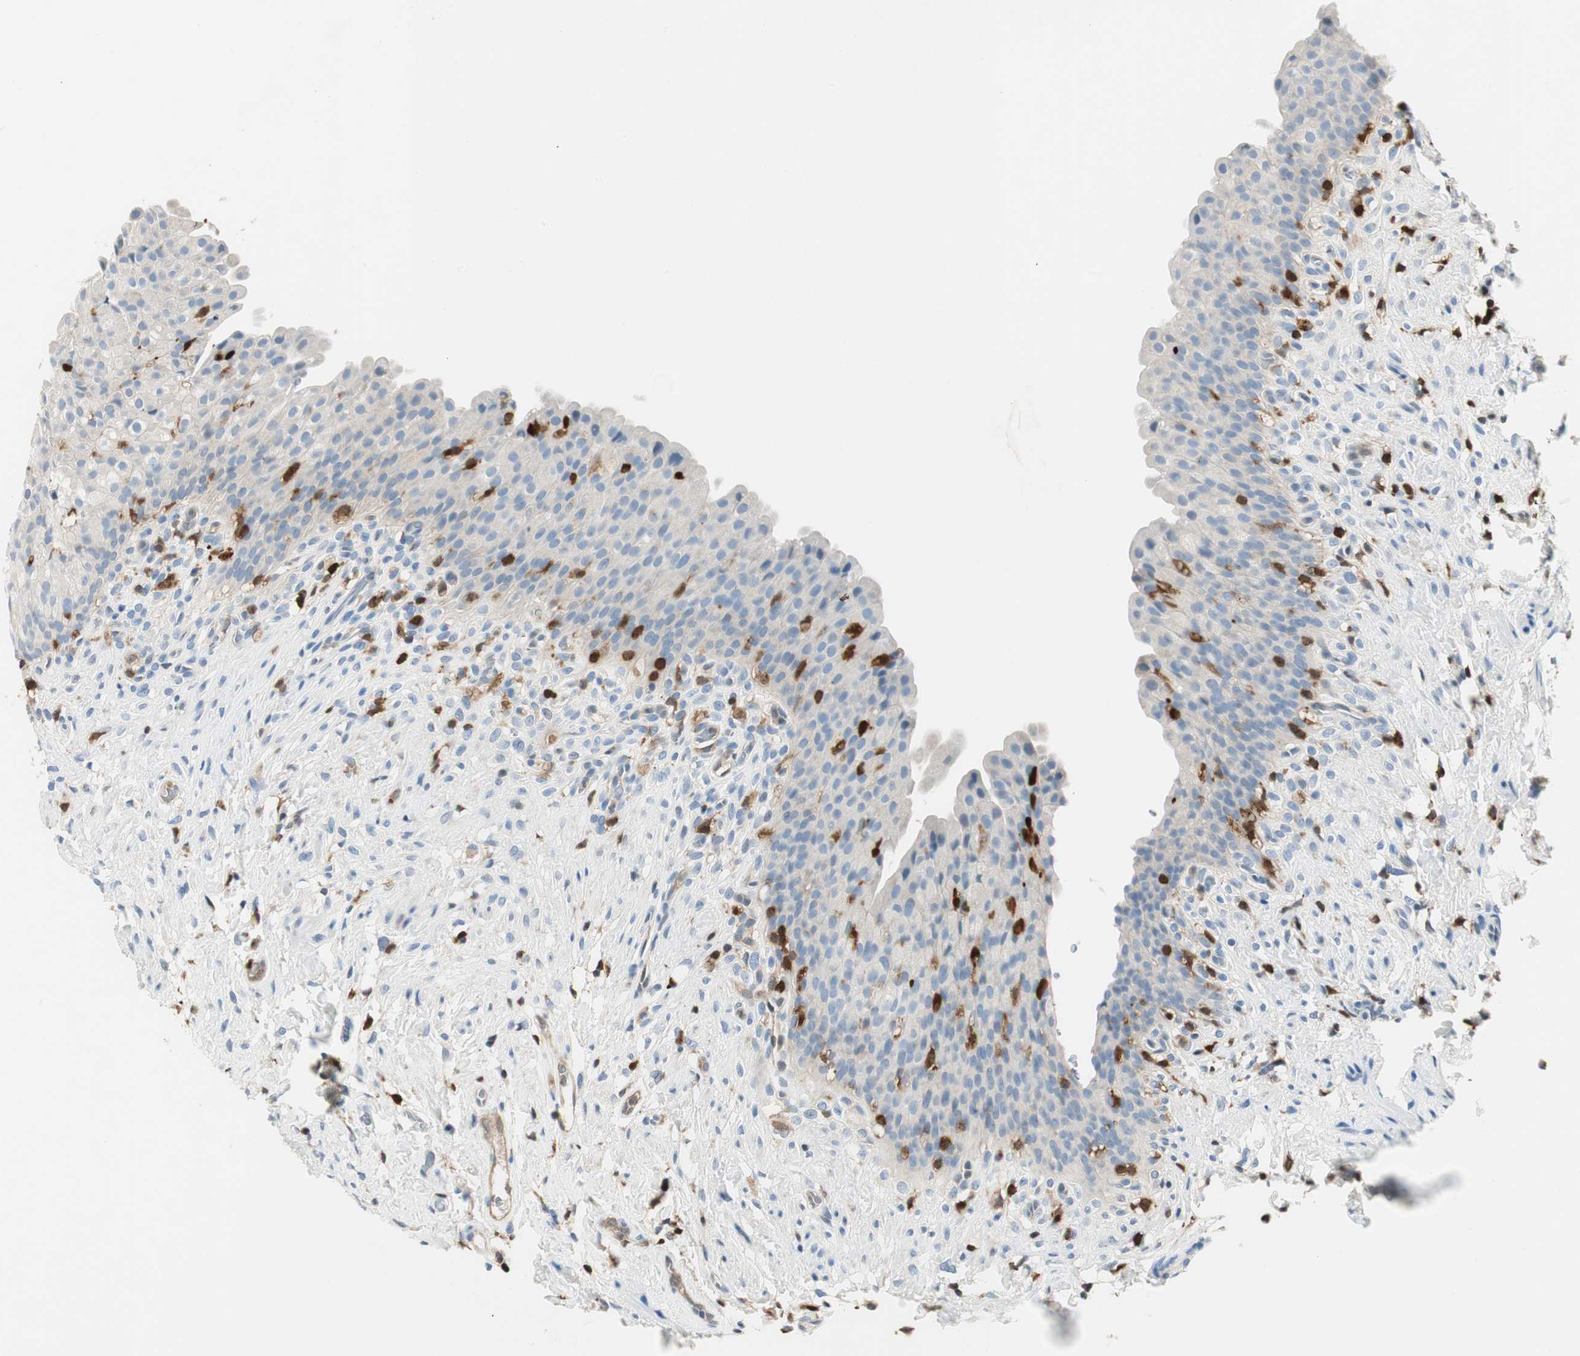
{"staining": {"intensity": "negative", "quantity": "none", "location": "none"}, "tissue": "urinary bladder", "cell_type": "Urothelial cells", "image_type": "normal", "snomed": [{"axis": "morphology", "description": "Normal tissue, NOS"}, {"axis": "topography", "description": "Urinary bladder"}], "caption": "Immunohistochemistry (IHC) image of normal urinary bladder stained for a protein (brown), which shows no staining in urothelial cells. (Stains: DAB (3,3'-diaminobenzidine) immunohistochemistry (IHC) with hematoxylin counter stain, Microscopy: brightfield microscopy at high magnification).", "gene": "COTL1", "patient": {"sex": "female", "age": 79}}